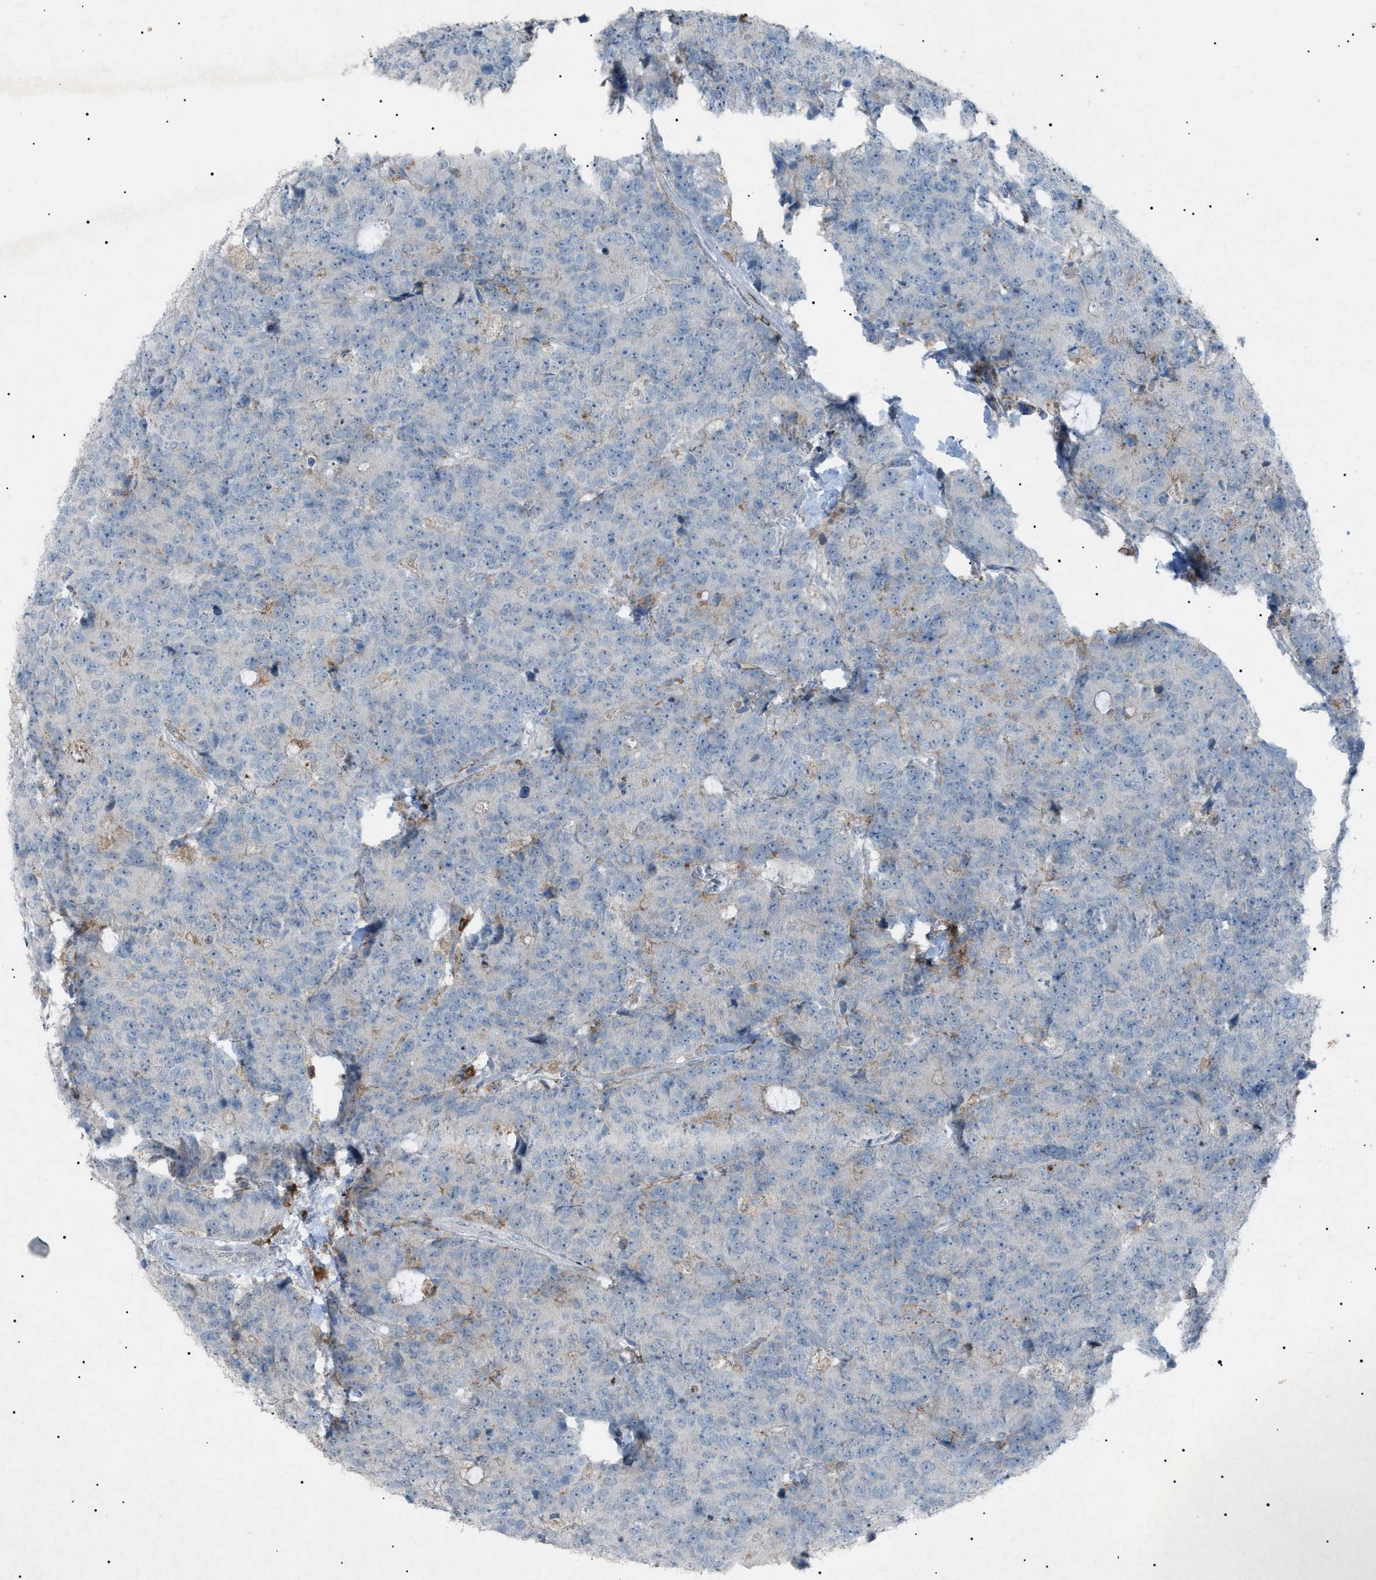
{"staining": {"intensity": "negative", "quantity": "none", "location": "none"}, "tissue": "colorectal cancer", "cell_type": "Tumor cells", "image_type": "cancer", "snomed": [{"axis": "morphology", "description": "Adenocarcinoma, NOS"}, {"axis": "topography", "description": "Colon"}], "caption": "This is a photomicrograph of immunohistochemistry (IHC) staining of colorectal cancer (adenocarcinoma), which shows no positivity in tumor cells. Brightfield microscopy of IHC stained with DAB (3,3'-diaminobenzidine) (brown) and hematoxylin (blue), captured at high magnification.", "gene": "BTK", "patient": {"sex": "female", "age": 86}}